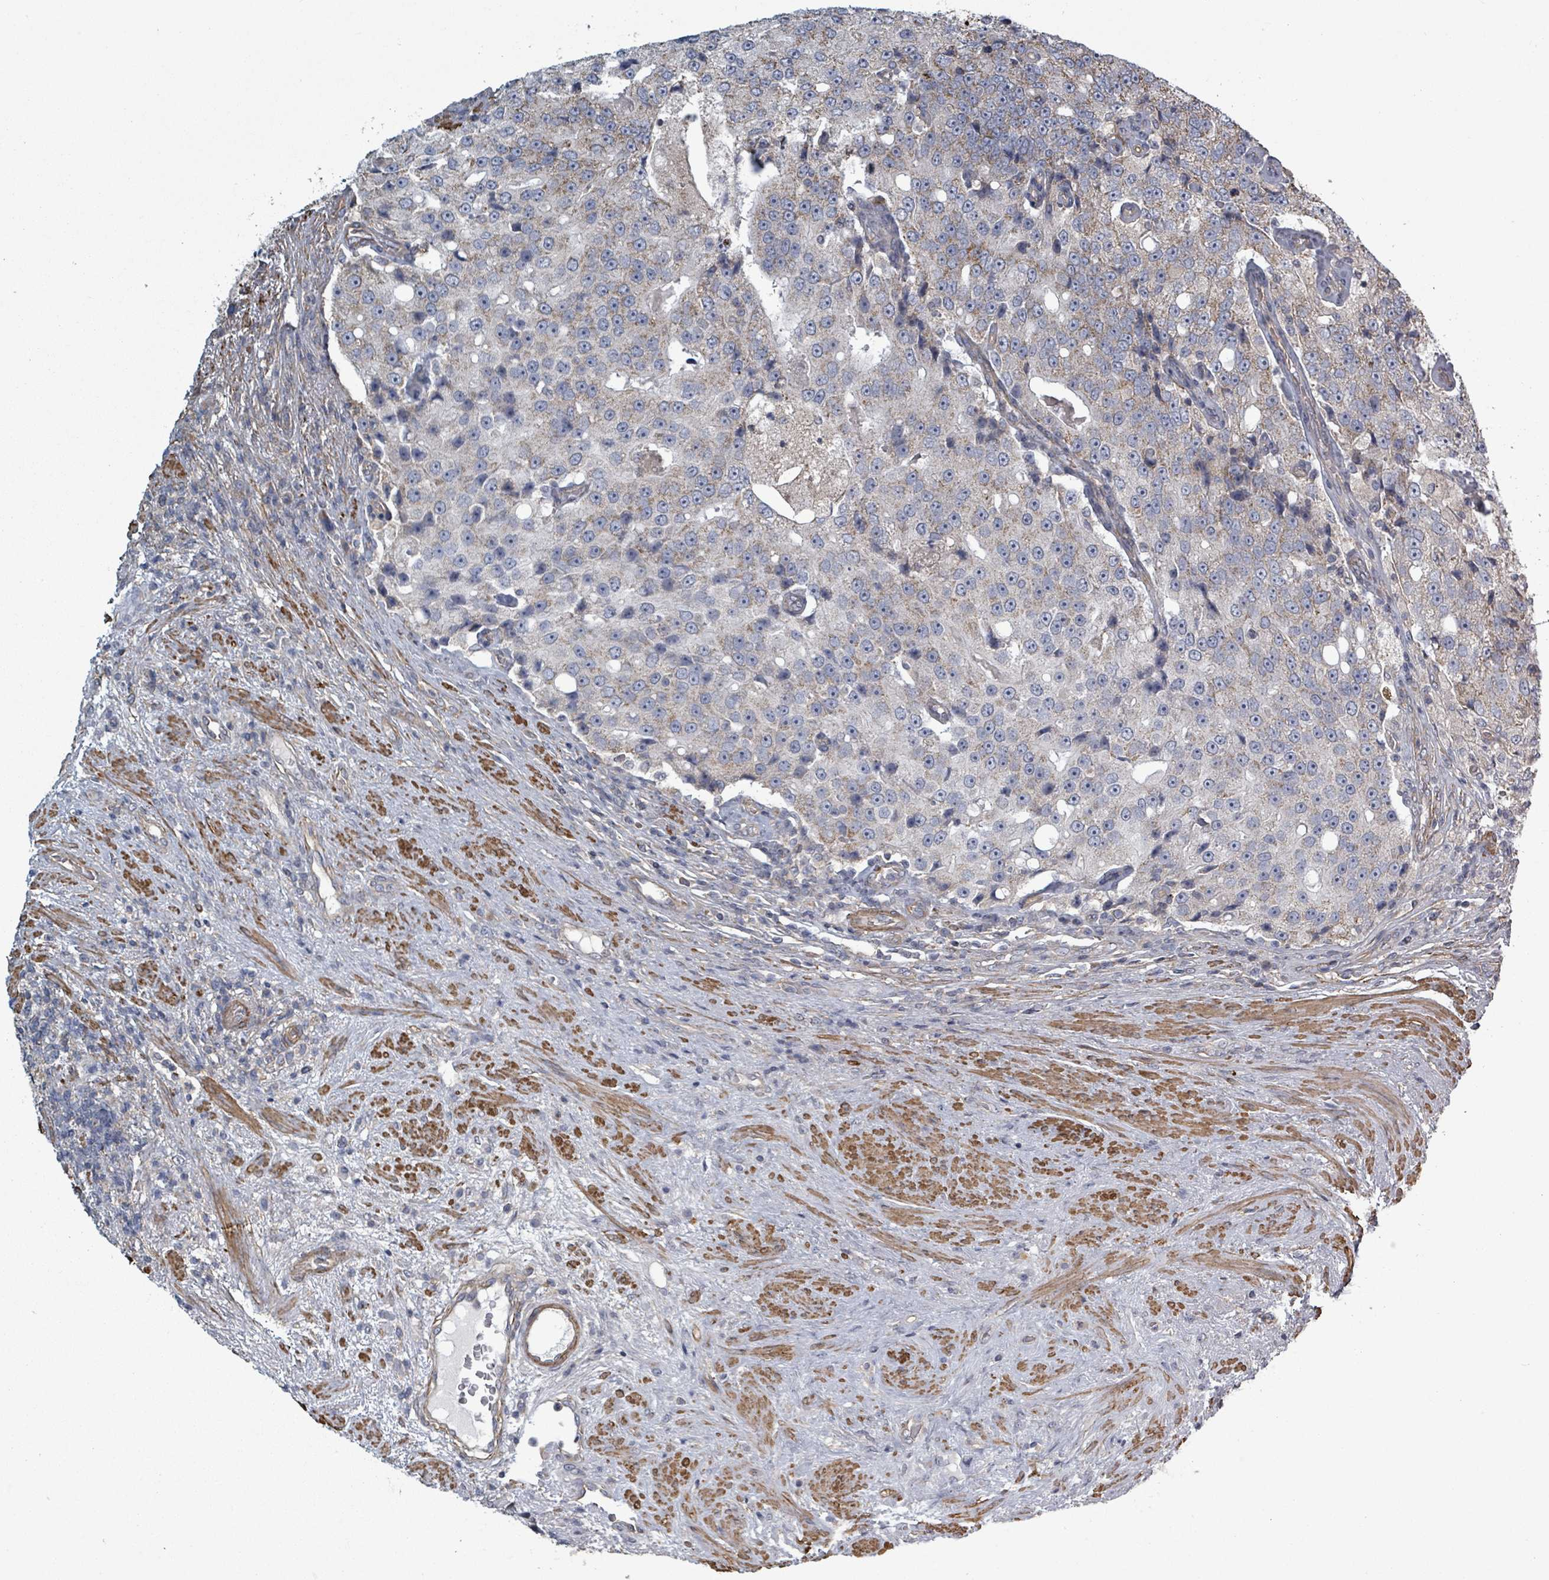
{"staining": {"intensity": "moderate", "quantity": "25%-75%", "location": "cytoplasmic/membranous"}, "tissue": "prostate cancer", "cell_type": "Tumor cells", "image_type": "cancer", "snomed": [{"axis": "morphology", "description": "Adenocarcinoma, High grade"}, {"axis": "topography", "description": "Prostate"}], "caption": "IHC micrograph of neoplastic tissue: prostate cancer (high-grade adenocarcinoma) stained using immunohistochemistry displays medium levels of moderate protein expression localized specifically in the cytoplasmic/membranous of tumor cells, appearing as a cytoplasmic/membranous brown color.", "gene": "ADCK1", "patient": {"sex": "male", "age": 70}}